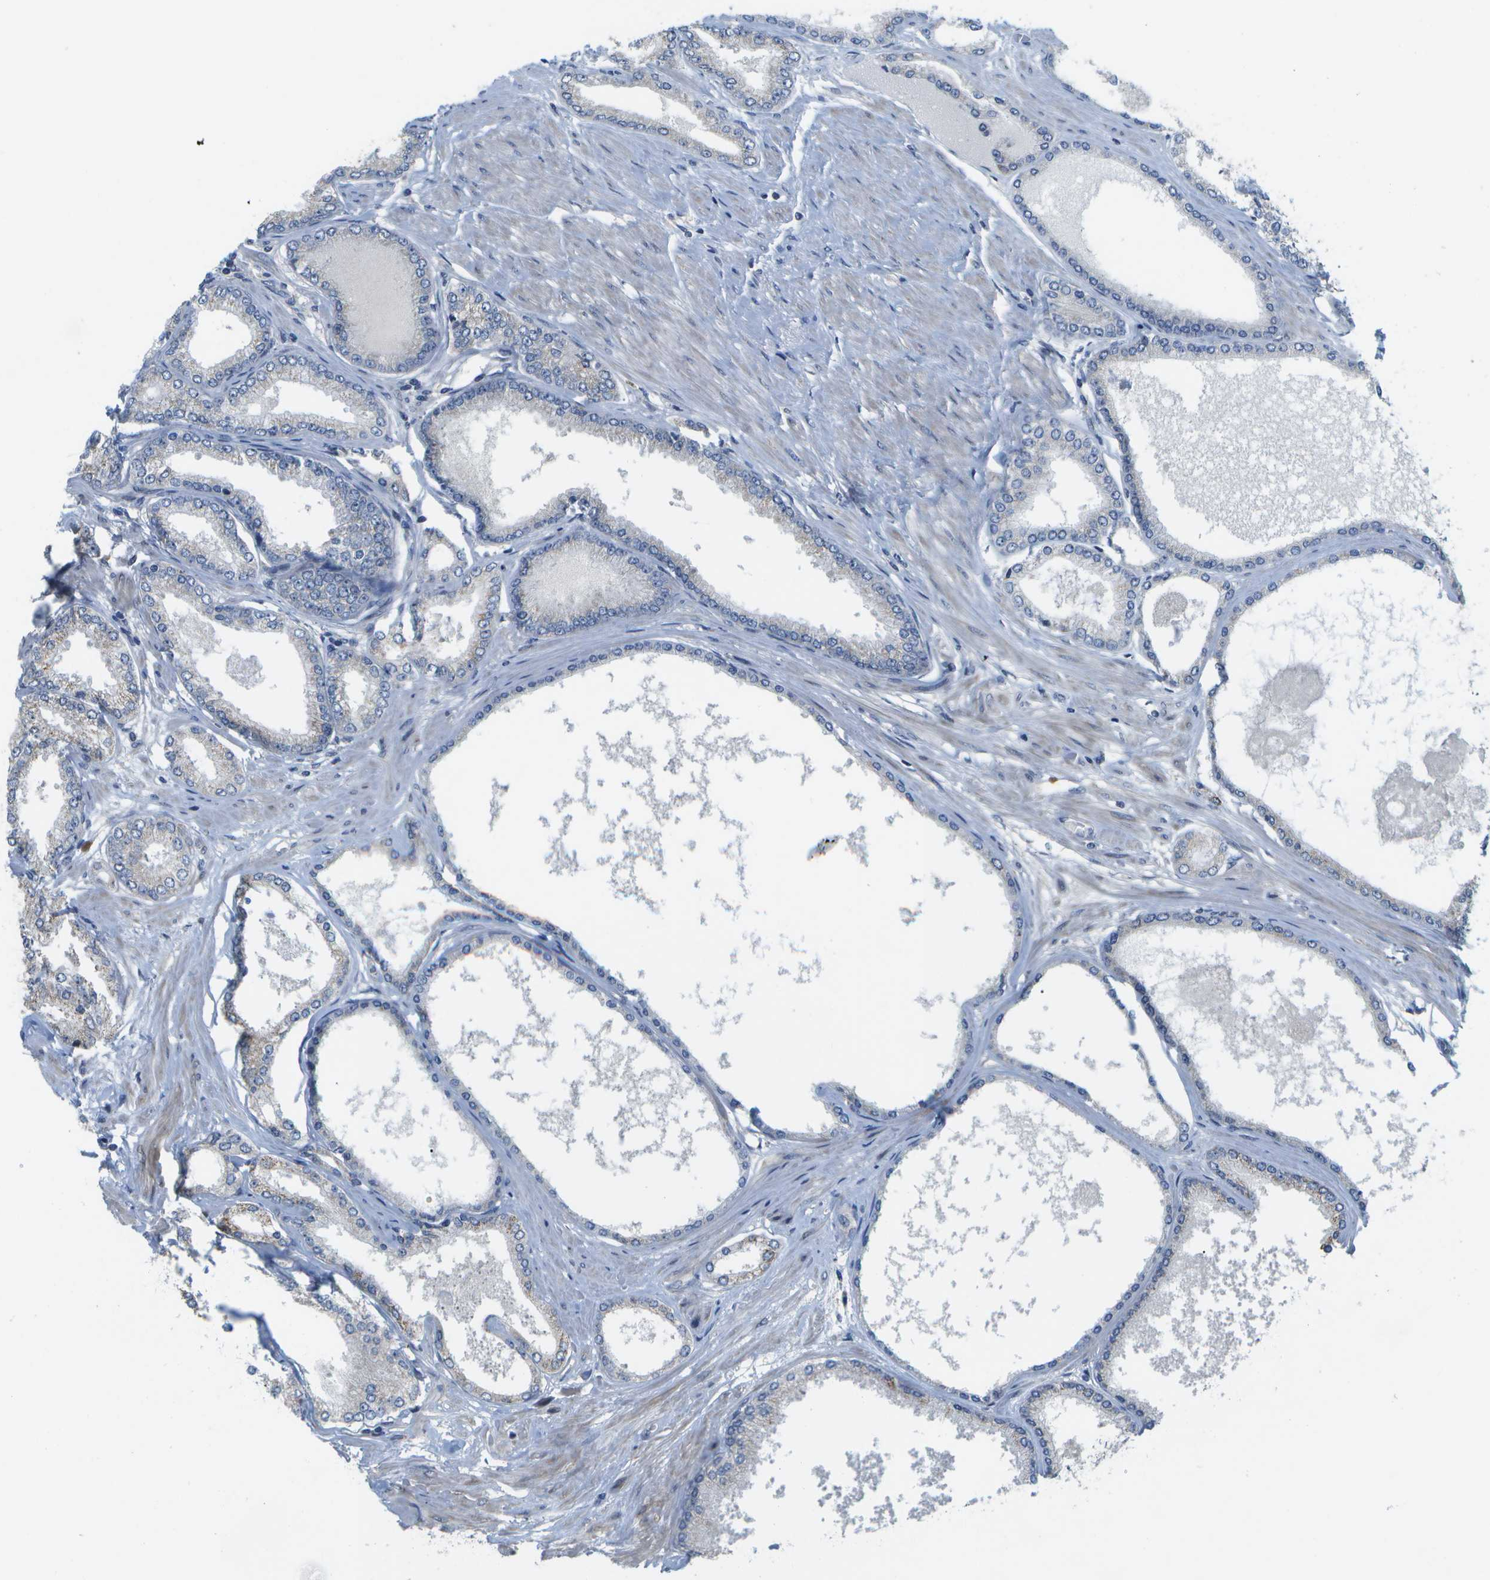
{"staining": {"intensity": "negative", "quantity": "none", "location": "none"}, "tissue": "prostate cancer", "cell_type": "Tumor cells", "image_type": "cancer", "snomed": [{"axis": "morphology", "description": "Adenocarcinoma, High grade"}, {"axis": "topography", "description": "Prostate"}], "caption": "High magnification brightfield microscopy of prostate high-grade adenocarcinoma stained with DAB (3,3'-diaminobenzidine) (brown) and counterstained with hematoxylin (blue): tumor cells show no significant positivity.", "gene": "HADHA", "patient": {"sex": "male", "age": 61}}